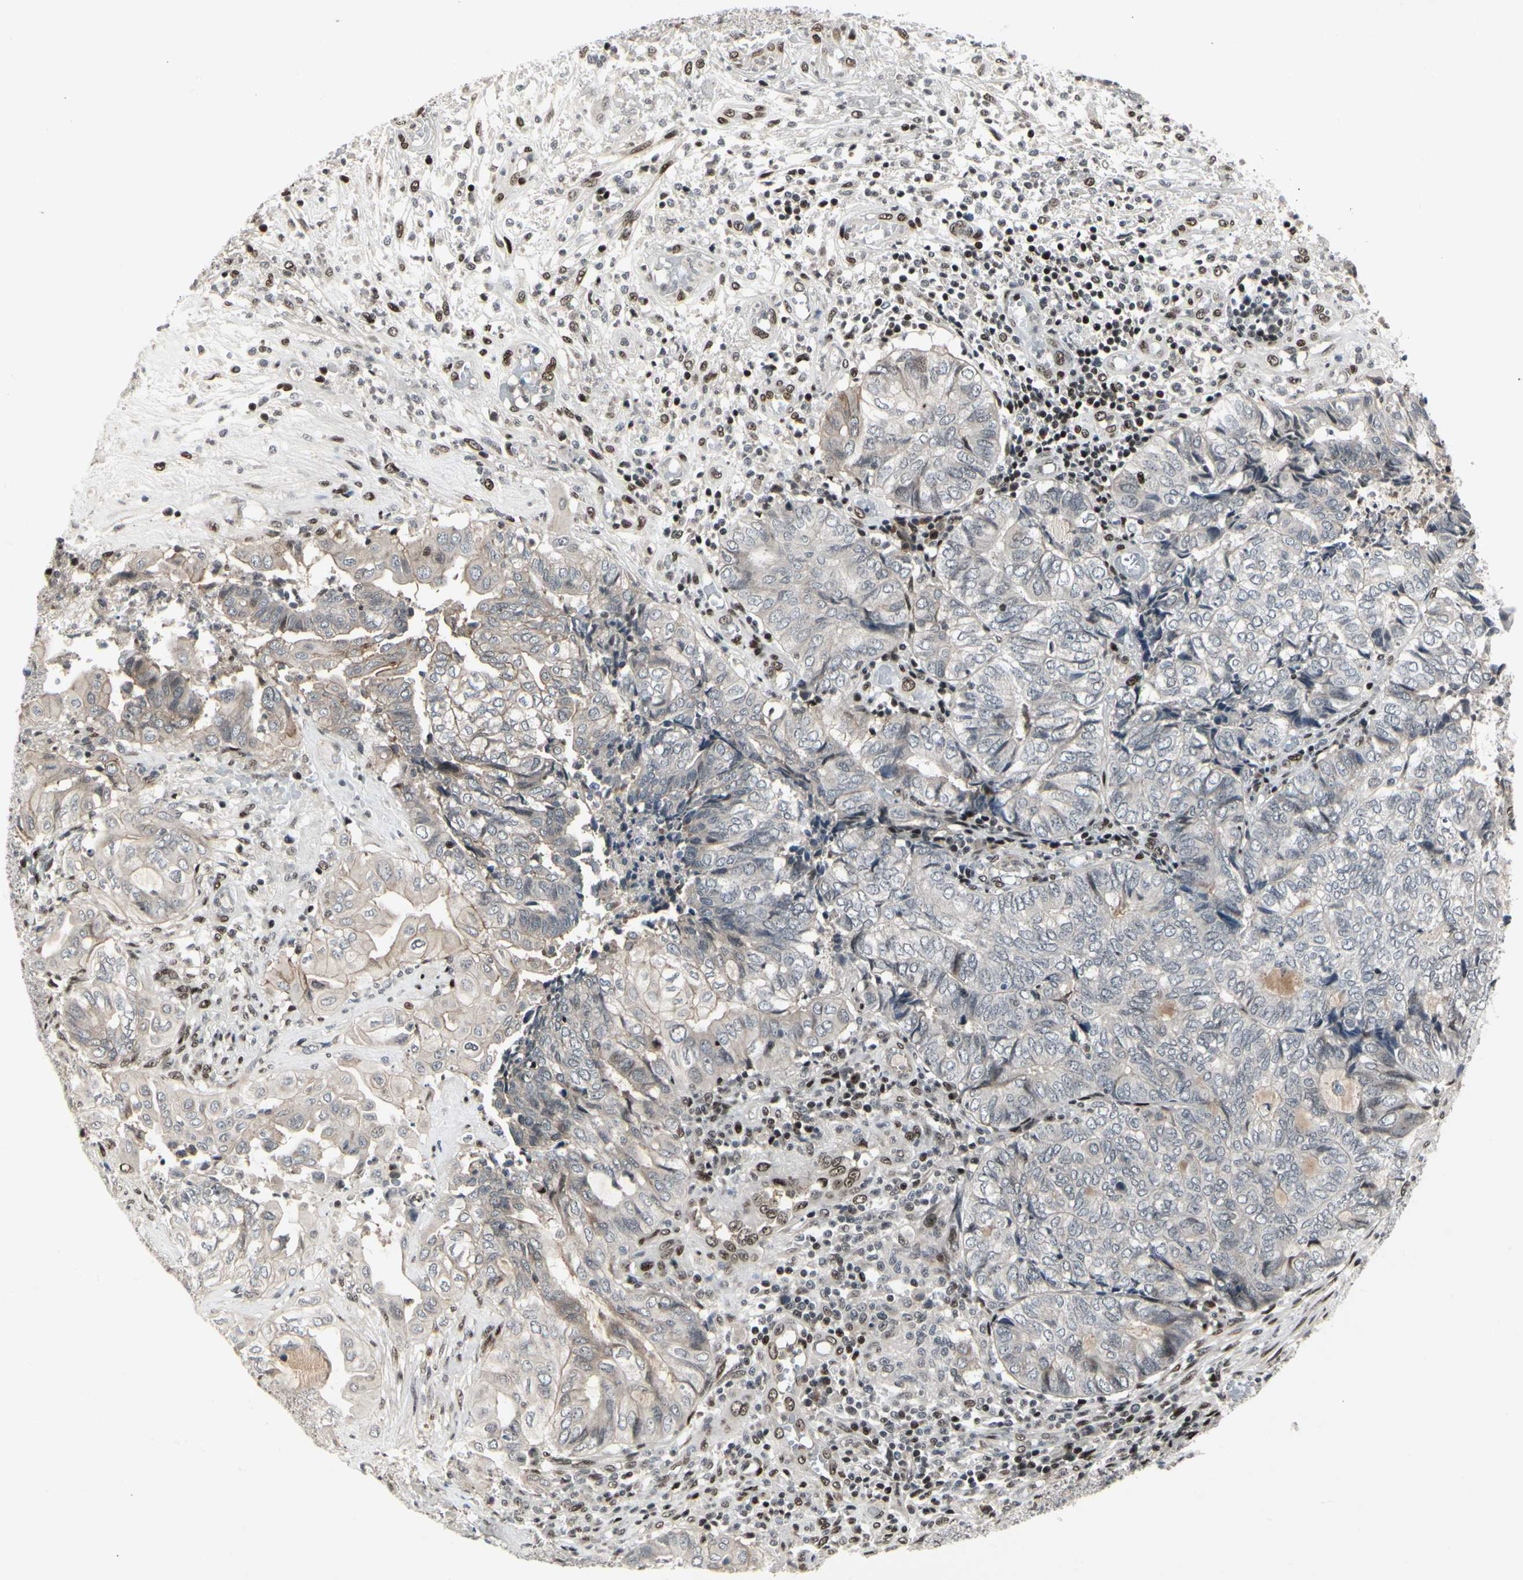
{"staining": {"intensity": "negative", "quantity": "none", "location": "none"}, "tissue": "endometrial cancer", "cell_type": "Tumor cells", "image_type": "cancer", "snomed": [{"axis": "morphology", "description": "Adenocarcinoma, NOS"}, {"axis": "topography", "description": "Uterus"}, {"axis": "topography", "description": "Endometrium"}], "caption": "Immunohistochemistry (IHC) image of neoplastic tissue: endometrial cancer stained with DAB shows no significant protein staining in tumor cells.", "gene": "FOXJ2", "patient": {"sex": "female", "age": 70}}